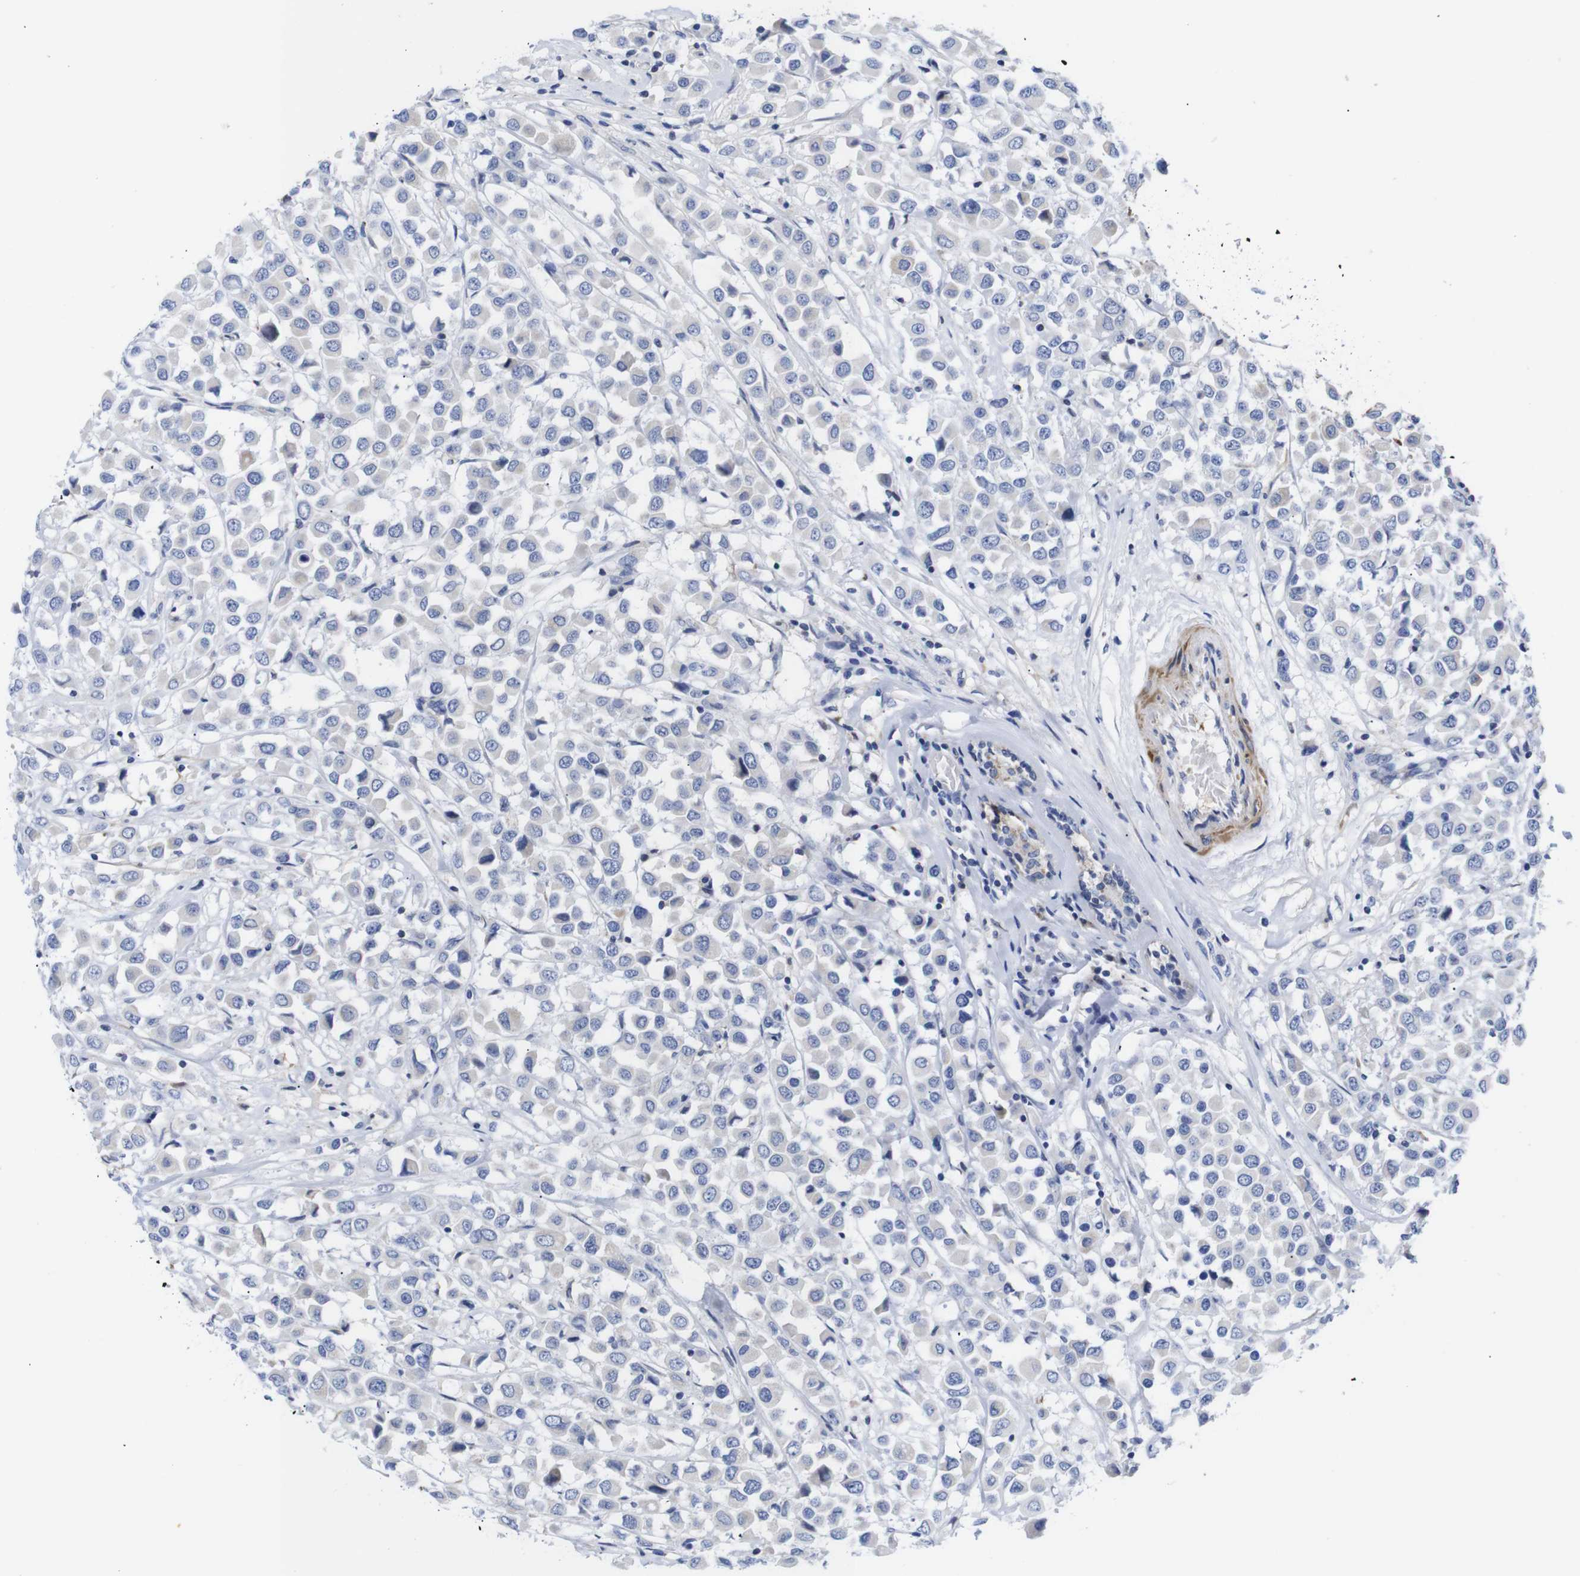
{"staining": {"intensity": "weak", "quantity": "<25%", "location": "cytoplasmic/membranous"}, "tissue": "breast cancer", "cell_type": "Tumor cells", "image_type": "cancer", "snomed": [{"axis": "morphology", "description": "Duct carcinoma"}, {"axis": "topography", "description": "Breast"}], "caption": "Micrograph shows no significant protein expression in tumor cells of breast cancer.", "gene": "LRRC55", "patient": {"sex": "female", "age": 61}}